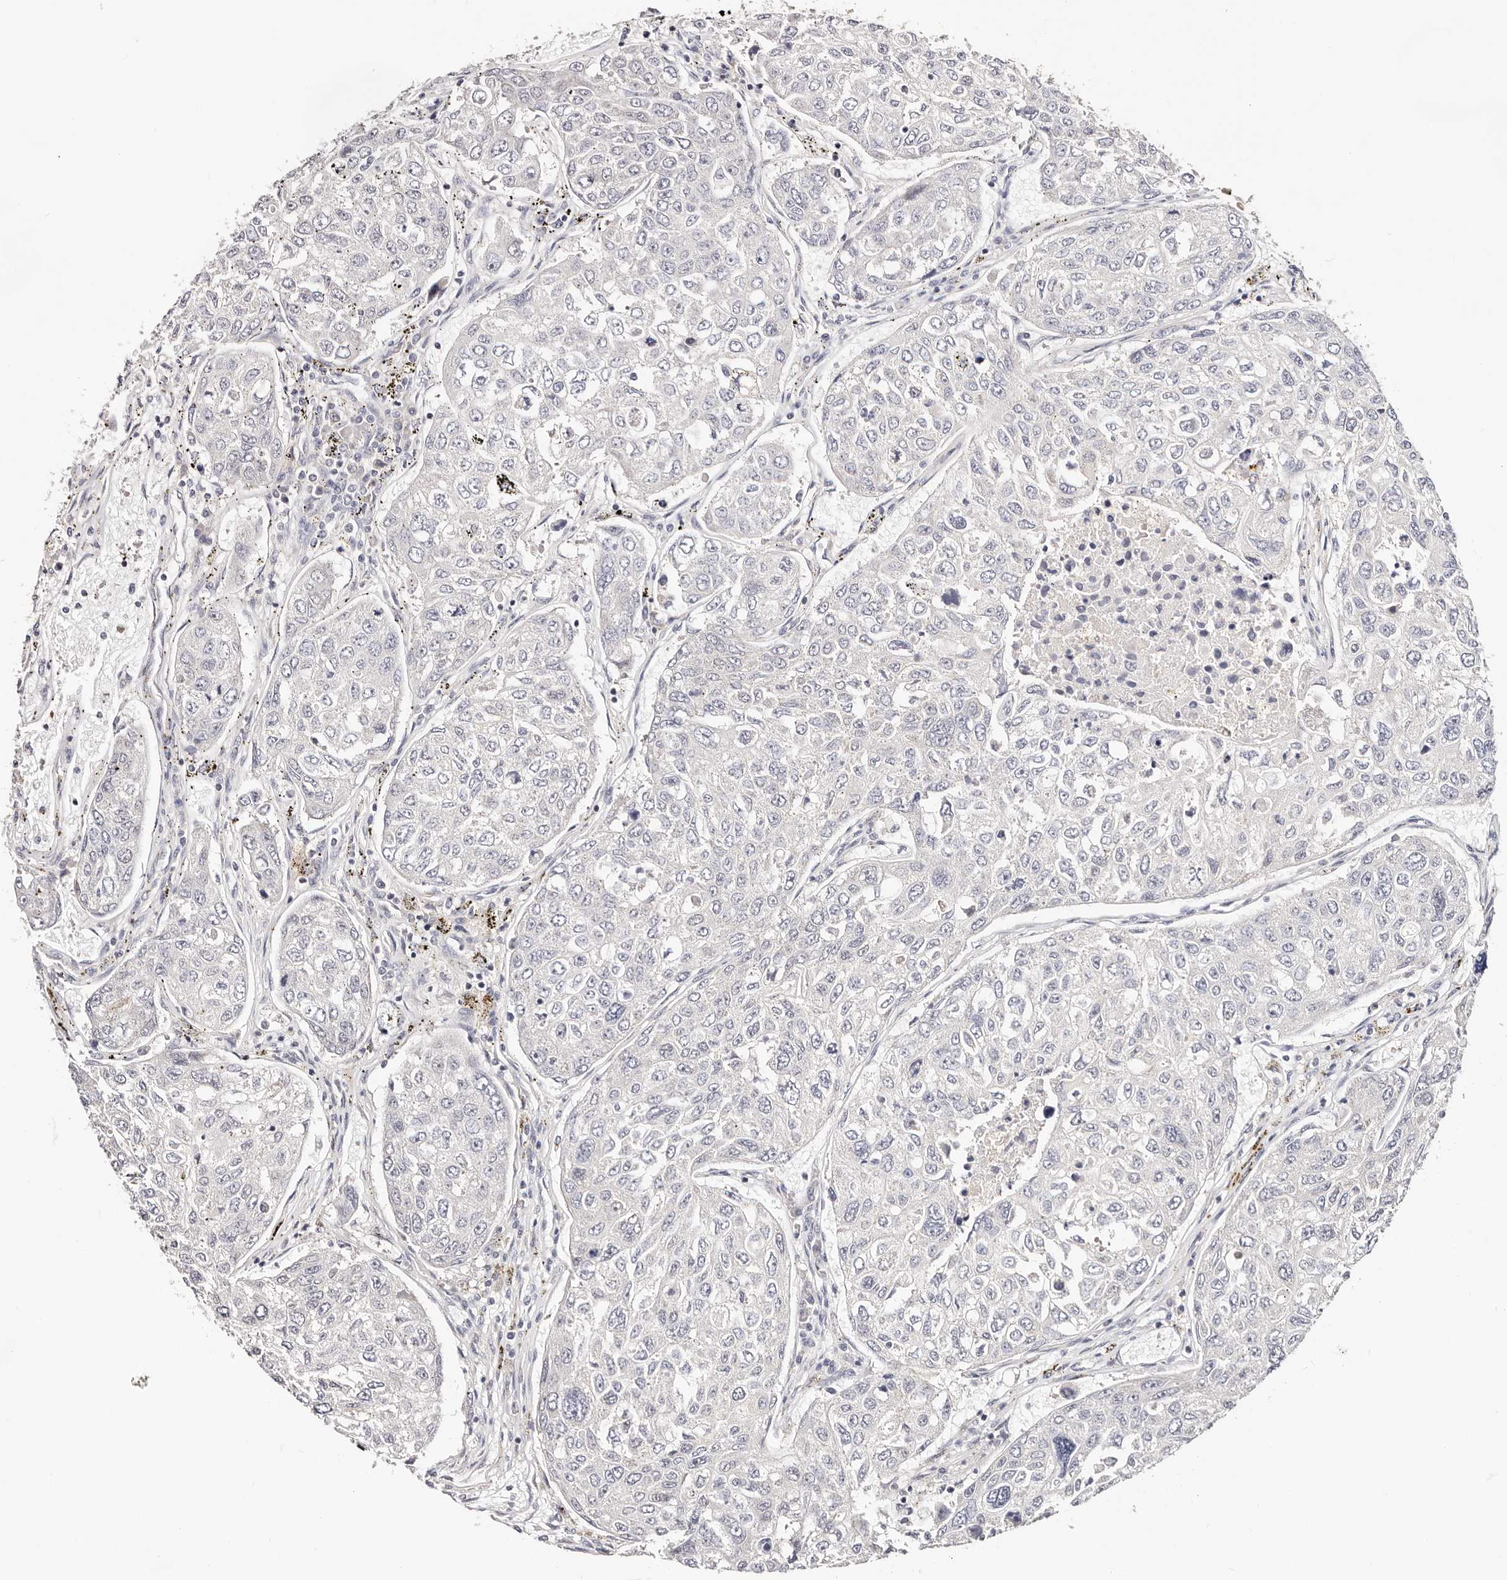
{"staining": {"intensity": "negative", "quantity": "none", "location": "none"}, "tissue": "urothelial cancer", "cell_type": "Tumor cells", "image_type": "cancer", "snomed": [{"axis": "morphology", "description": "Urothelial carcinoma, High grade"}, {"axis": "topography", "description": "Lymph node"}, {"axis": "topography", "description": "Urinary bladder"}], "caption": "The IHC histopathology image has no significant positivity in tumor cells of urothelial cancer tissue.", "gene": "VIPAS39", "patient": {"sex": "male", "age": 51}}